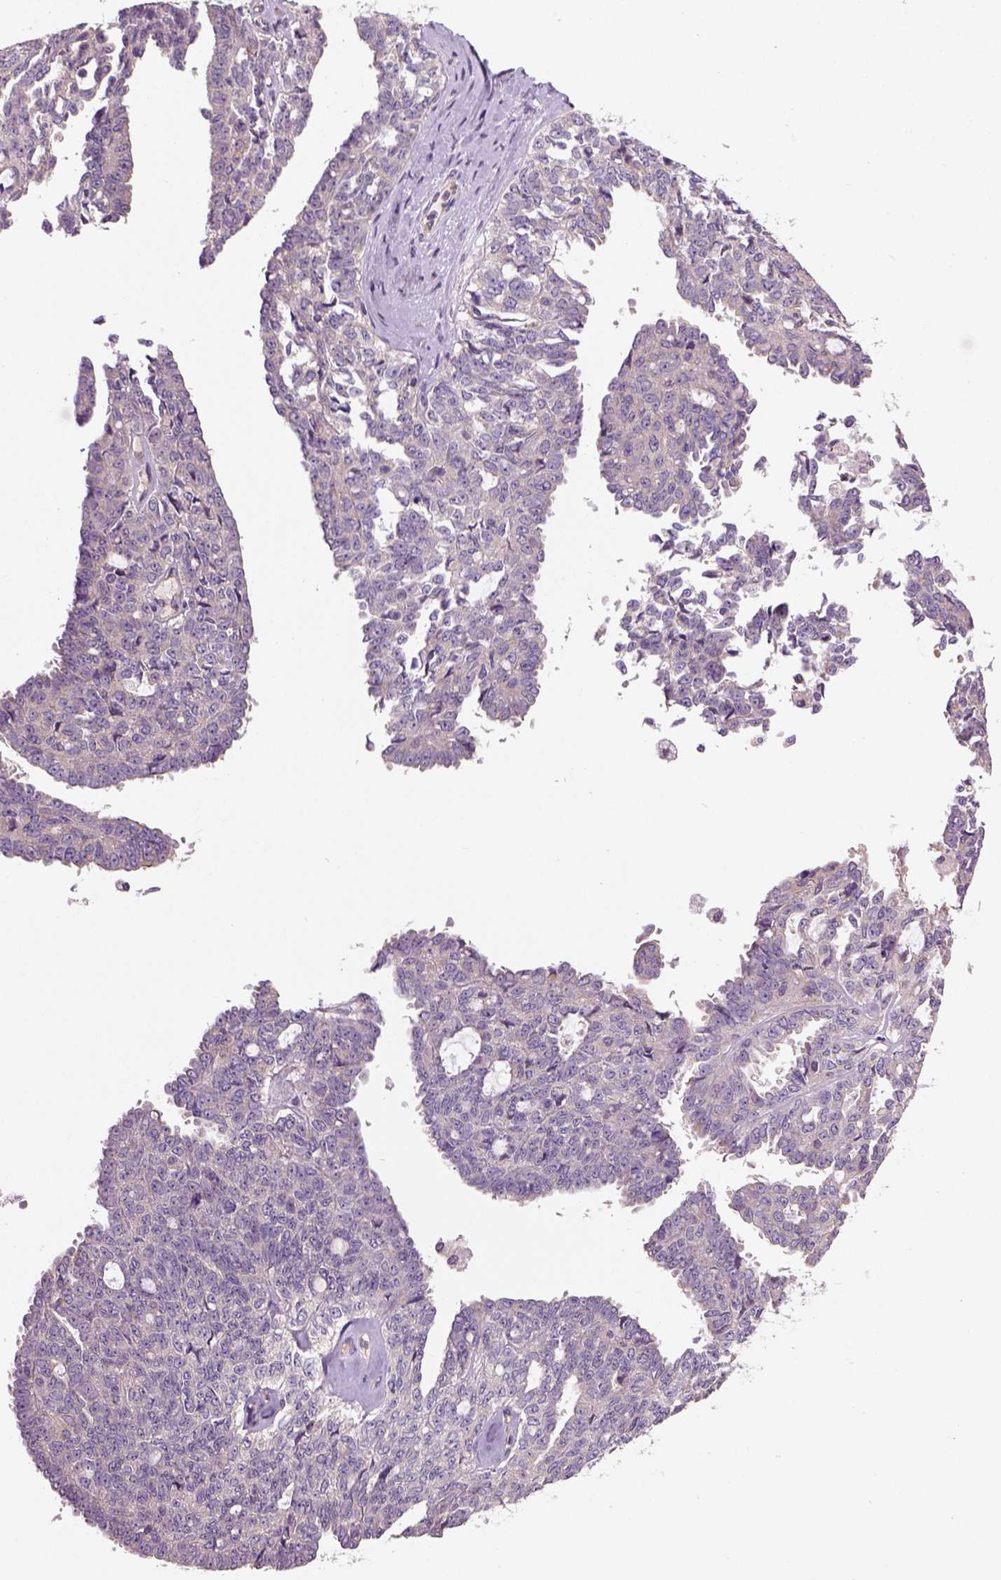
{"staining": {"intensity": "weak", "quantity": "25%-75%", "location": "cytoplasmic/membranous"}, "tissue": "ovarian cancer", "cell_type": "Tumor cells", "image_type": "cancer", "snomed": [{"axis": "morphology", "description": "Cystadenocarcinoma, serous, NOS"}, {"axis": "topography", "description": "Ovary"}], "caption": "Immunohistochemical staining of human serous cystadenocarcinoma (ovarian) displays low levels of weak cytoplasmic/membranous protein positivity in approximately 25%-75% of tumor cells.", "gene": "CRACR2A", "patient": {"sex": "female", "age": 71}}